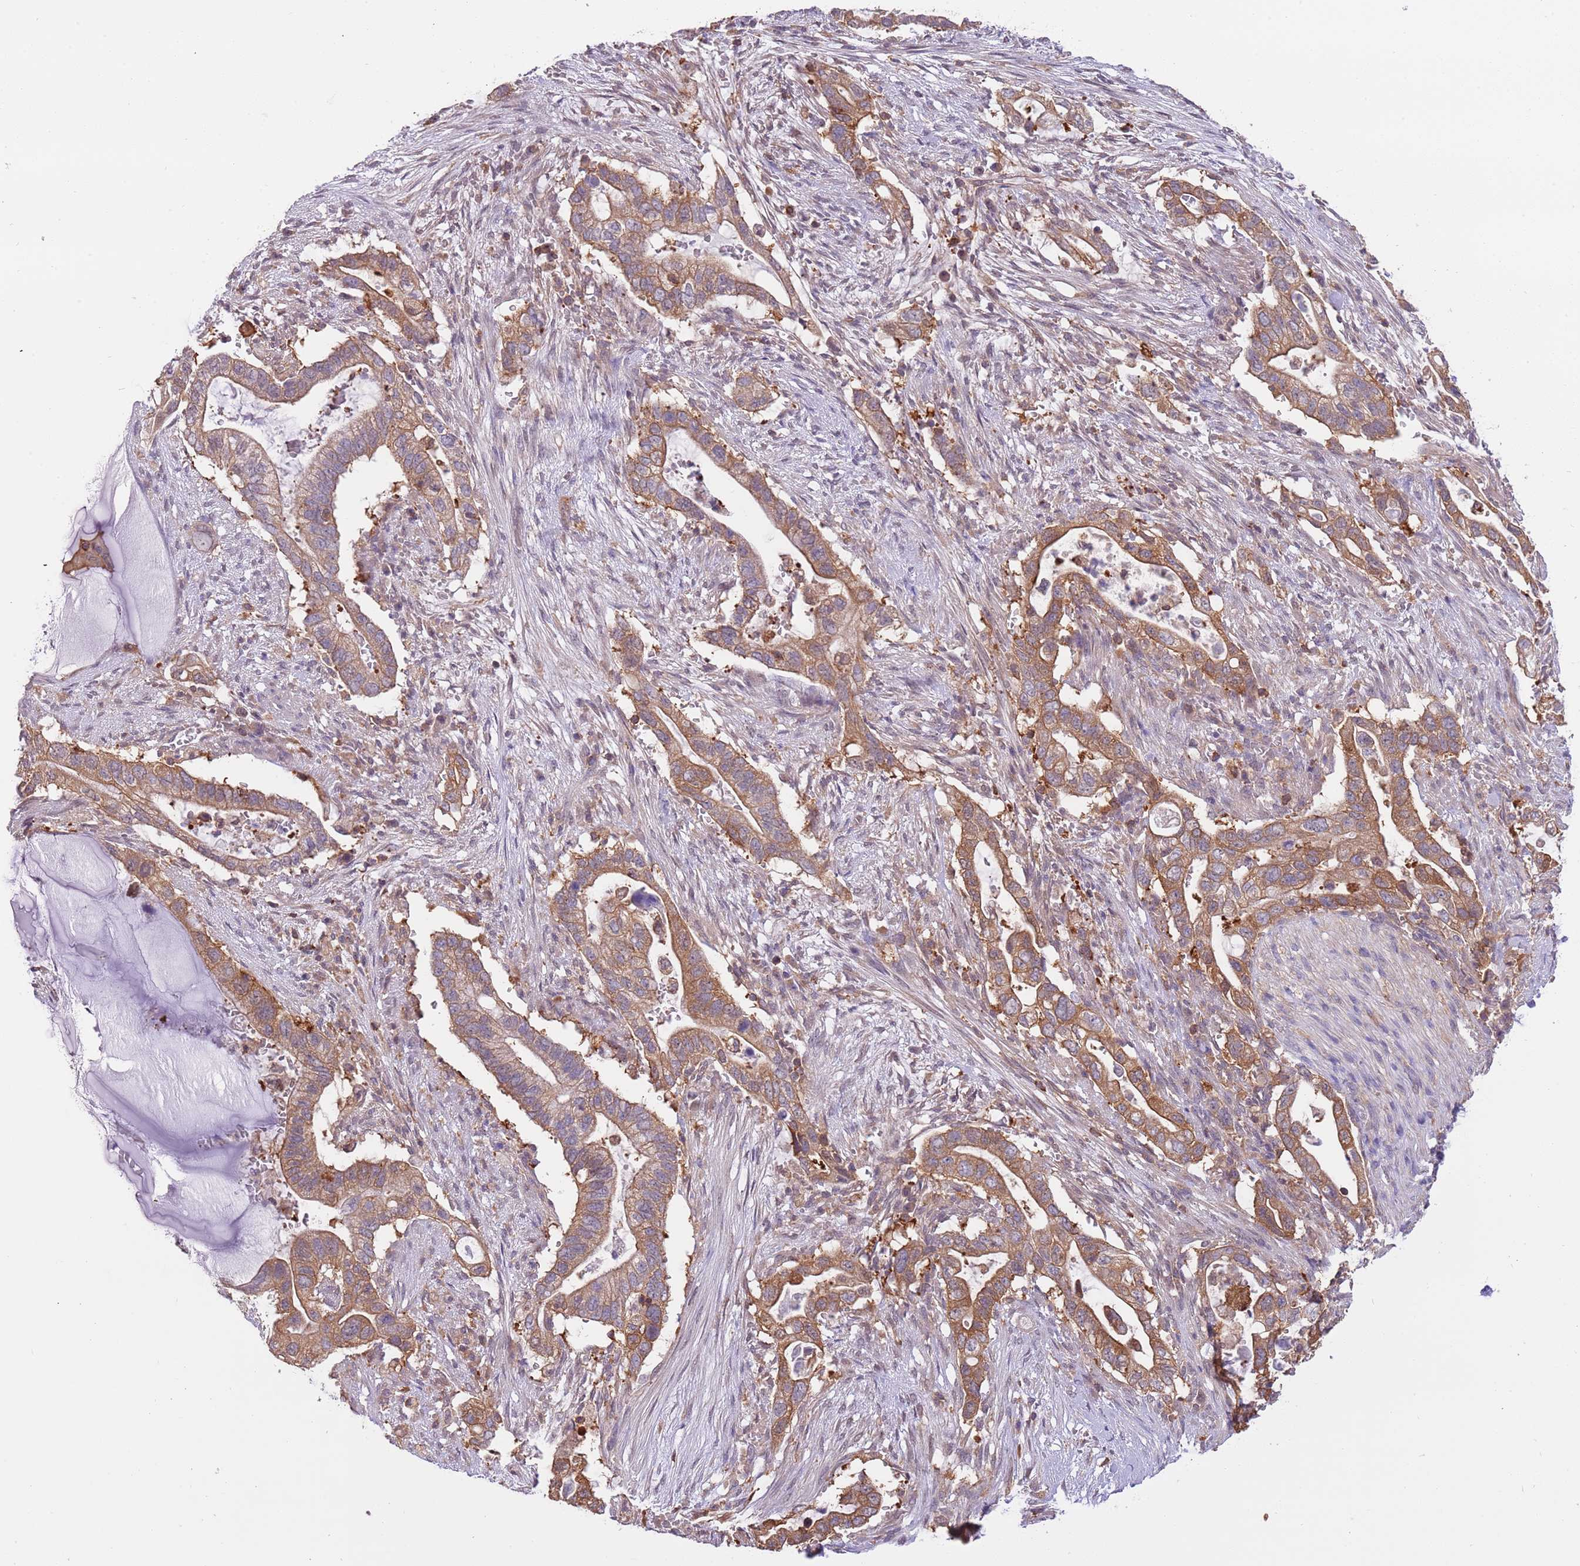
{"staining": {"intensity": "moderate", "quantity": ">75%", "location": "cytoplasmic/membranous"}, "tissue": "pancreatic cancer", "cell_type": "Tumor cells", "image_type": "cancer", "snomed": [{"axis": "morphology", "description": "Adenocarcinoma, NOS"}, {"axis": "topography", "description": "Pancreas"}], "caption": "High-magnification brightfield microscopy of pancreatic cancer stained with DAB (3,3'-diaminobenzidine) (brown) and counterstained with hematoxylin (blue). tumor cells exhibit moderate cytoplasmic/membranous expression is identified in about>75% of cells. (brown staining indicates protein expression, while blue staining denotes nuclei).", "gene": "STIP1", "patient": {"sex": "female", "age": 72}}